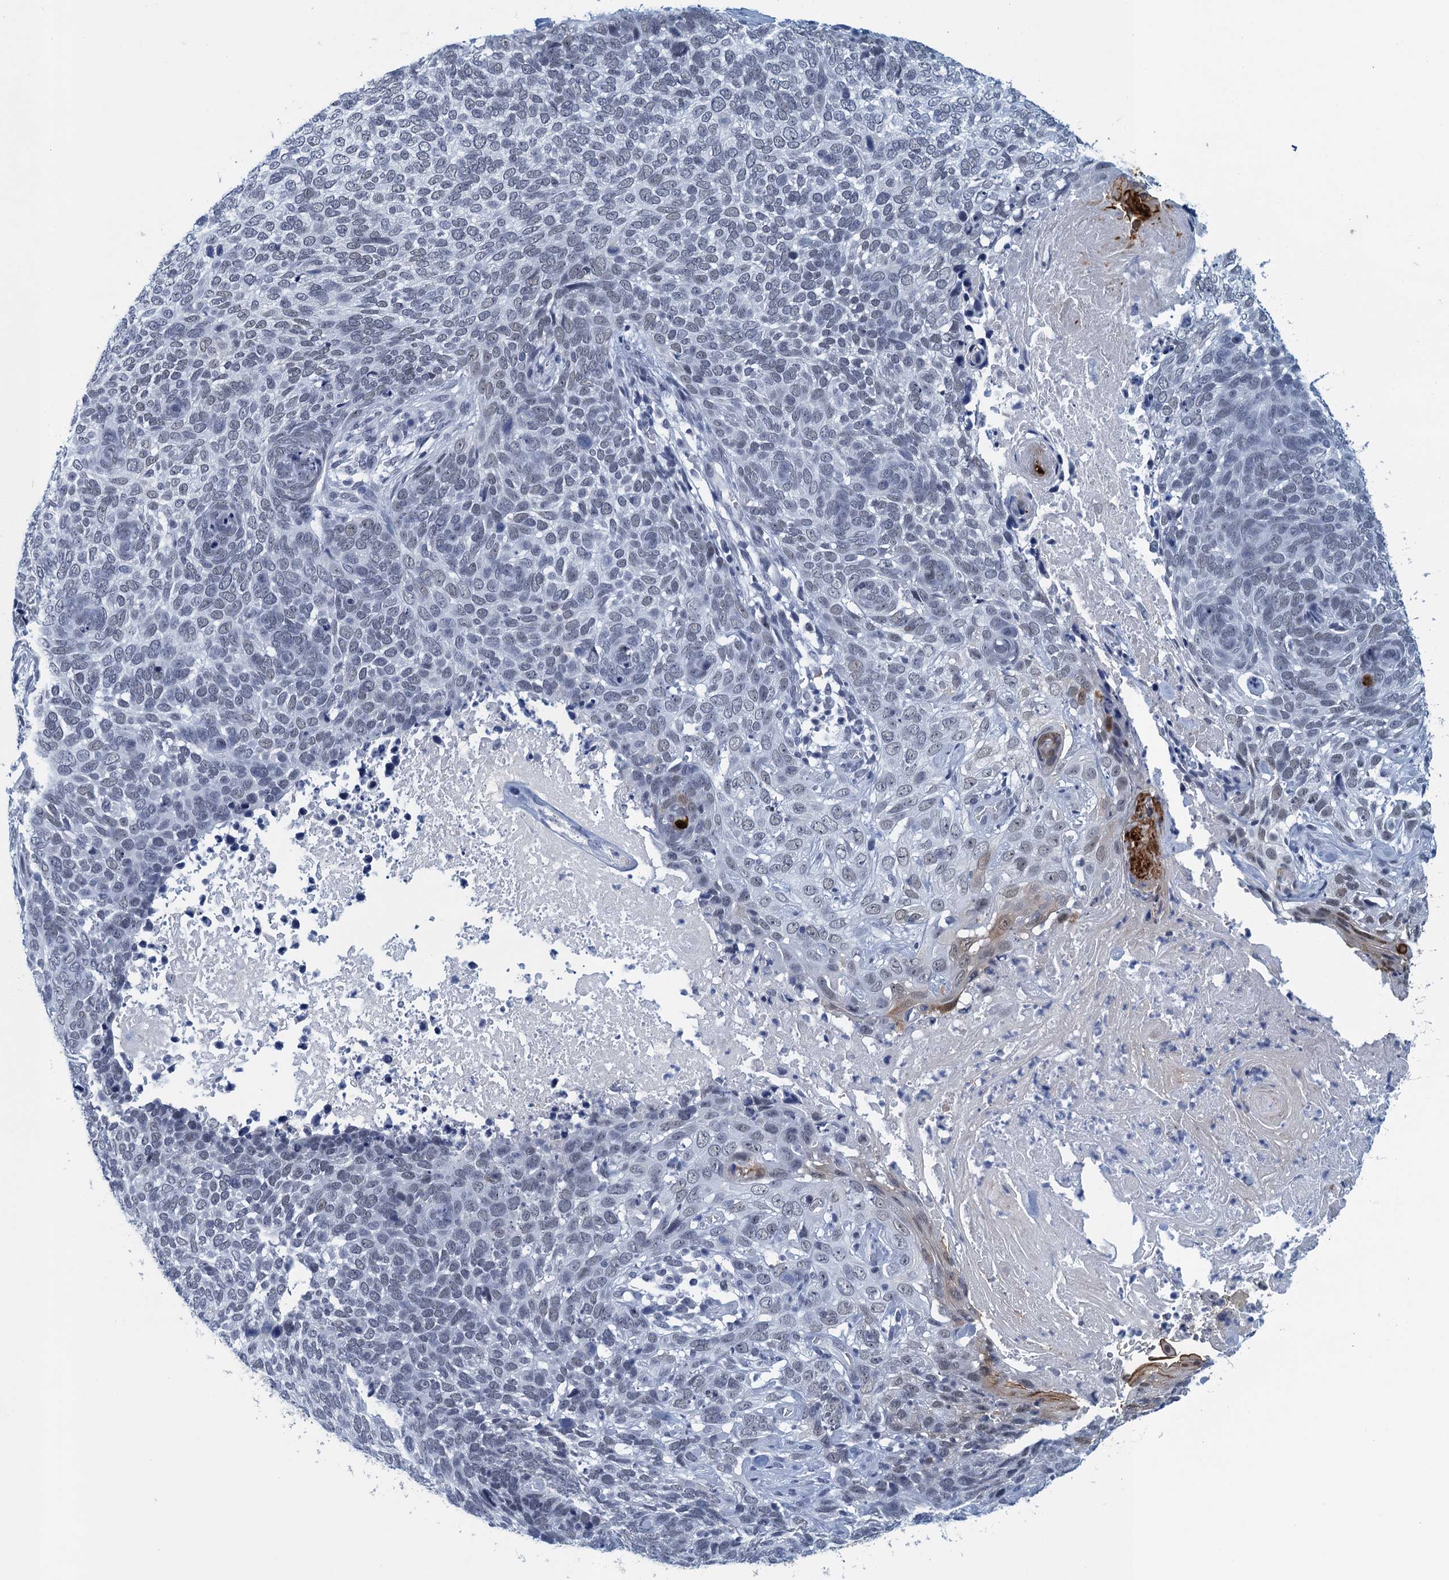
{"staining": {"intensity": "negative", "quantity": "none", "location": "none"}, "tissue": "skin cancer", "cell_type": "Tumor cells", "image_type": "cancer", "snomed": [{"axis": "morphology", "description": "Basal cell carcinoma"}, {"axis": "topography", "description": "Skin"}], "caption": "A histopathology image of skin cancer (basal cell carcinoma) stained for a protein demonstrates no brown staining in tumor cells. (IHC, brightfield microscopy, high magnification).", "gene": "EPS8L1", "patient": {"sex": "female", "age": 64}}